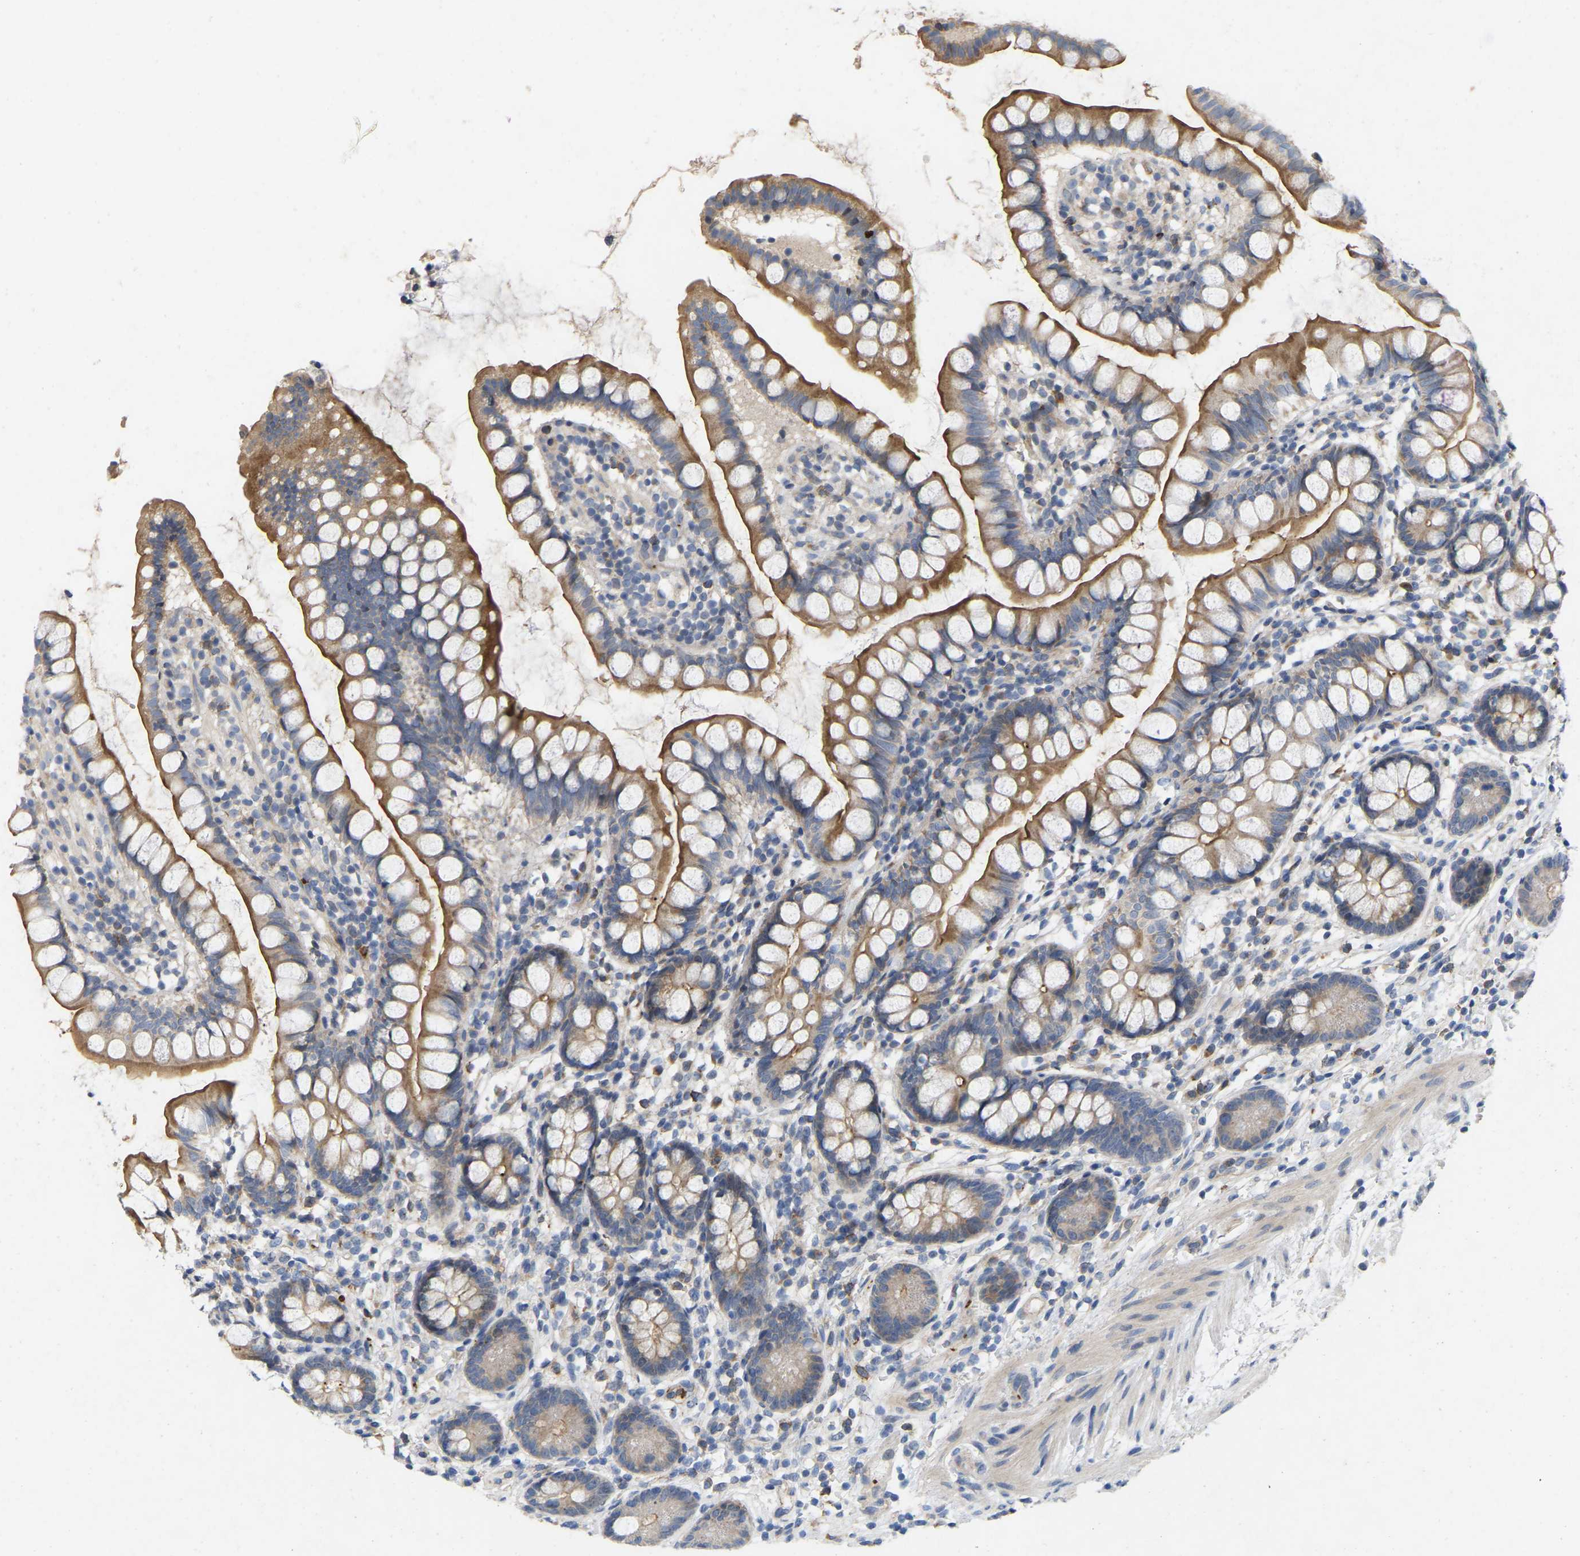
{"staining": {"intensity": "moderate", "quantity": ">75%", "location": "cytoplasmic/membranous"}, "tissue": "small intestine", "cell_type": "Glandular cells", "image_type": "normal", "snomed": [{"axis": "morphology", "description": "Normal tissue, NOS"}, {"axis": "topography", "description": "Small intestine"}], "caption": "Protein staining by IHC reveals moderate cytoplasmic/membranous staining in approximately >75% of glandular cells in normal small intestine.", "gene": "RHEB", "patient": {"sex": "female", "age": 84}}